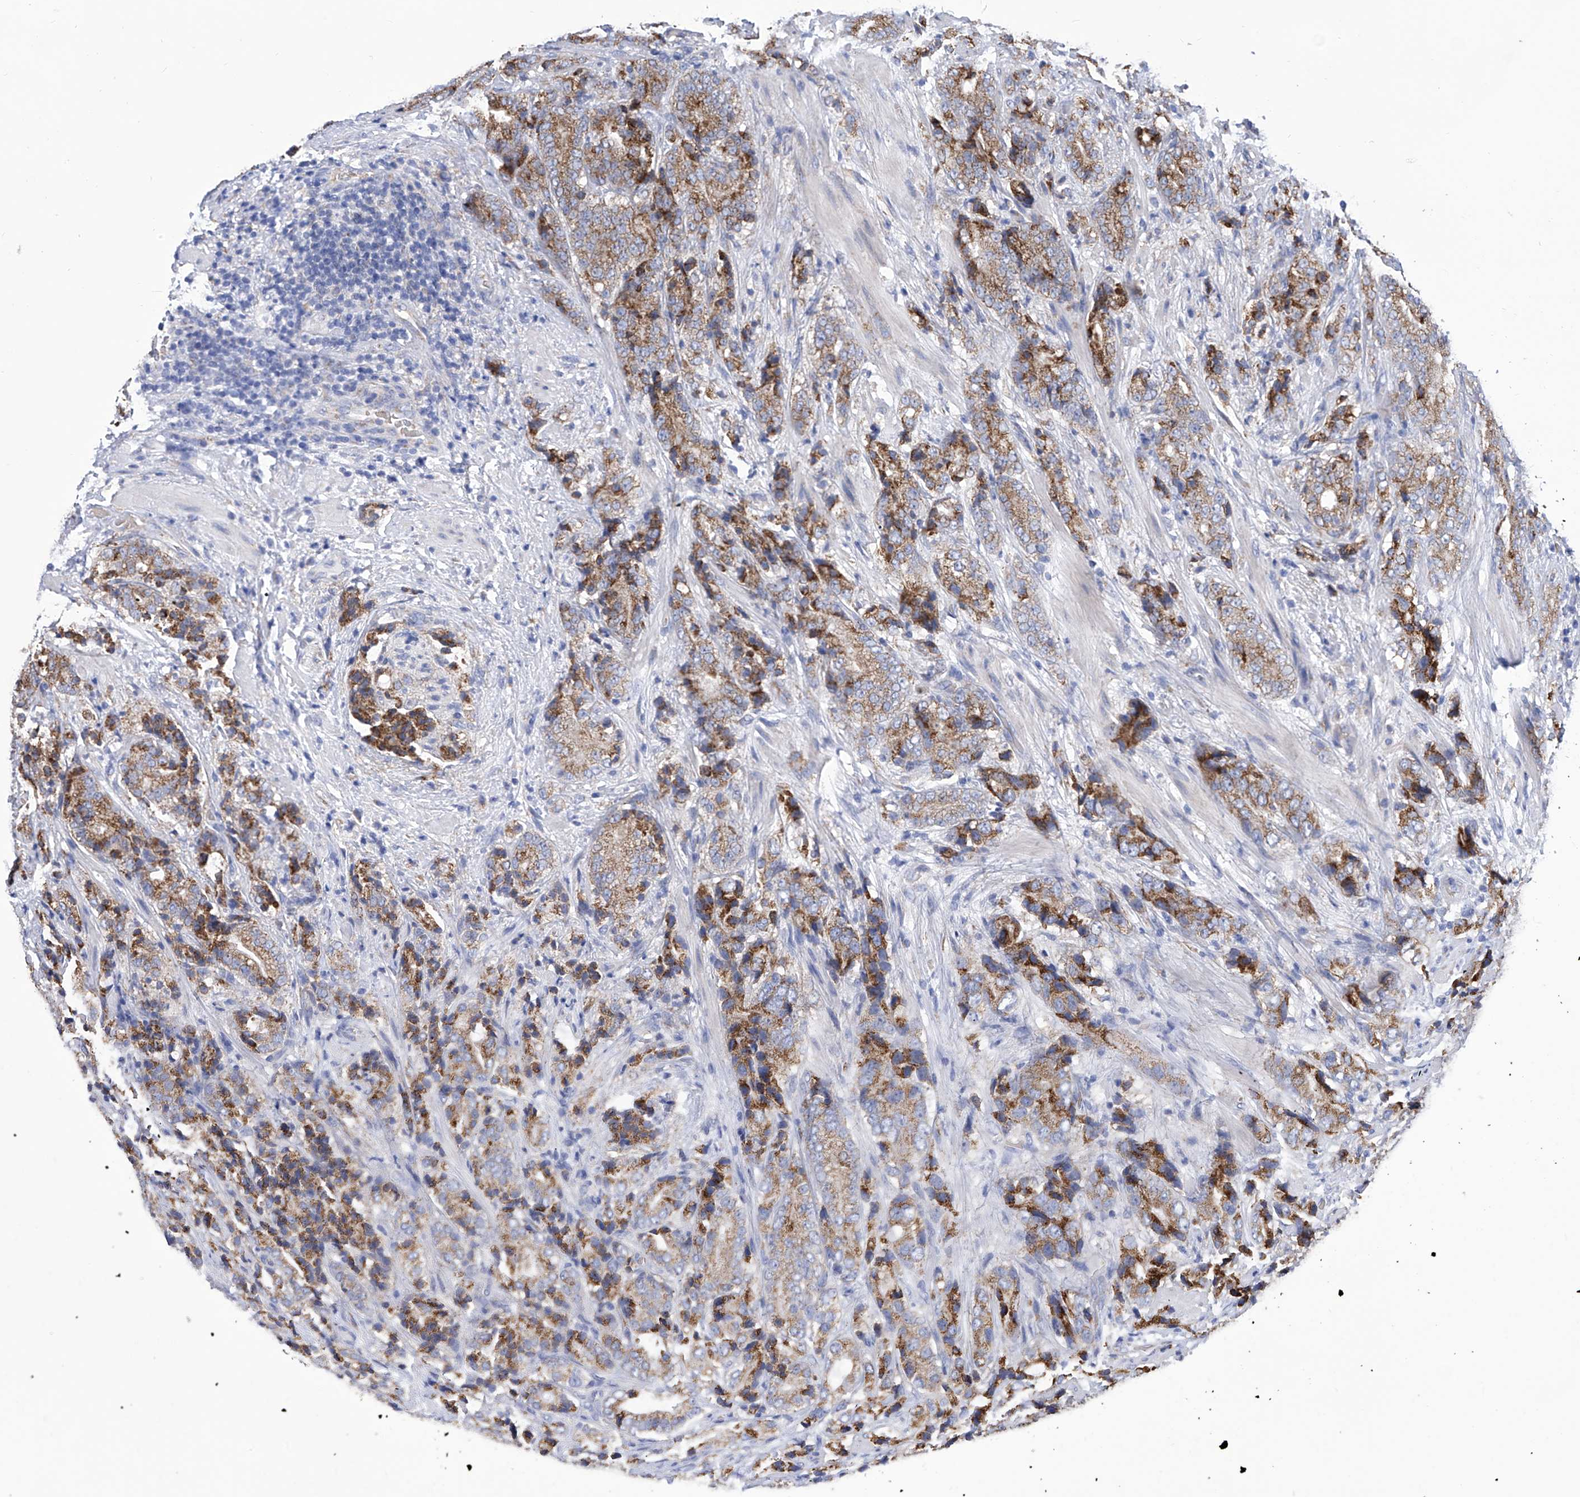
{"staining": {"intensity": "moderate", "quantity": ">75%", "location": "cytoplasmic/membranous"}, "tissue": "prostate cancer", "cell_type": "Tumor cells", "image_type": "cancer", "snomed": [{"axis": "morphology", "description": "Adenocarcinoma, High grade"}, {"axis": "topography", "description": "Prostate"}], "caption": "Adenocarcinoma (high-grade) (prostate) tissue displays moderate cytoplasmic/membranous staining in about >75% of tumor cells", "gene": "TJAP1", "patient": {"sex": "male", "age": 57}}